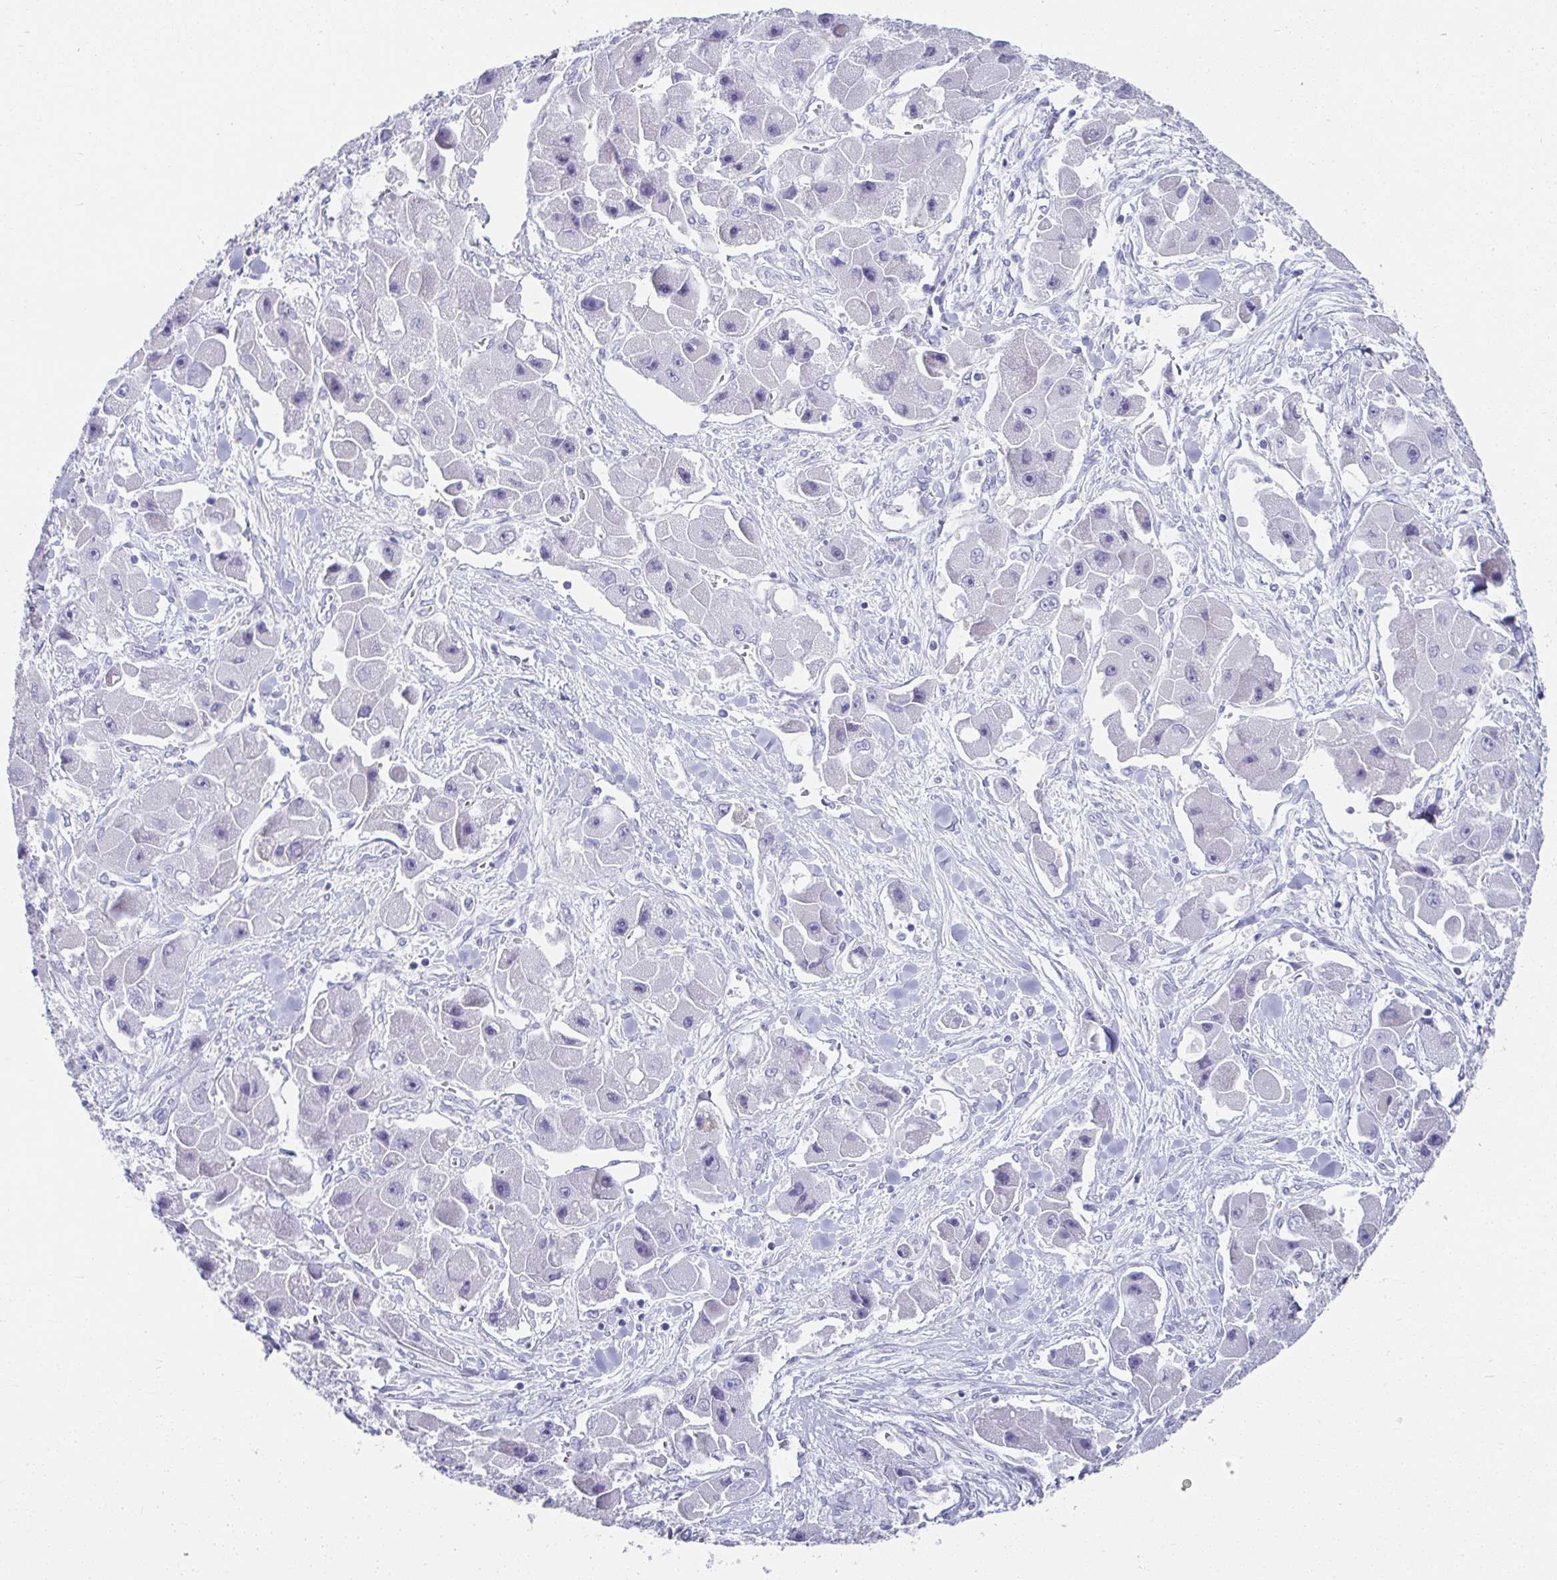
{"staining": {"intensity": "negative", "quantity": "none", "location": "none"}, "tissue": "liver cancer", "cell_type": "Tumor cells", "image_type": "cancer", "snomed": [{"axis": "morphology", "description": "Carcinoma, Hepatocellular, NOS"}, {"axis": "topography", "description": "Liver"}], "caption": "Histopathology image shows no significant protein staining in tumor cells of liver hepatocellular carcinoma.", "gene": "SYCP1", "patient": {"sex": "male", "age": 24}}